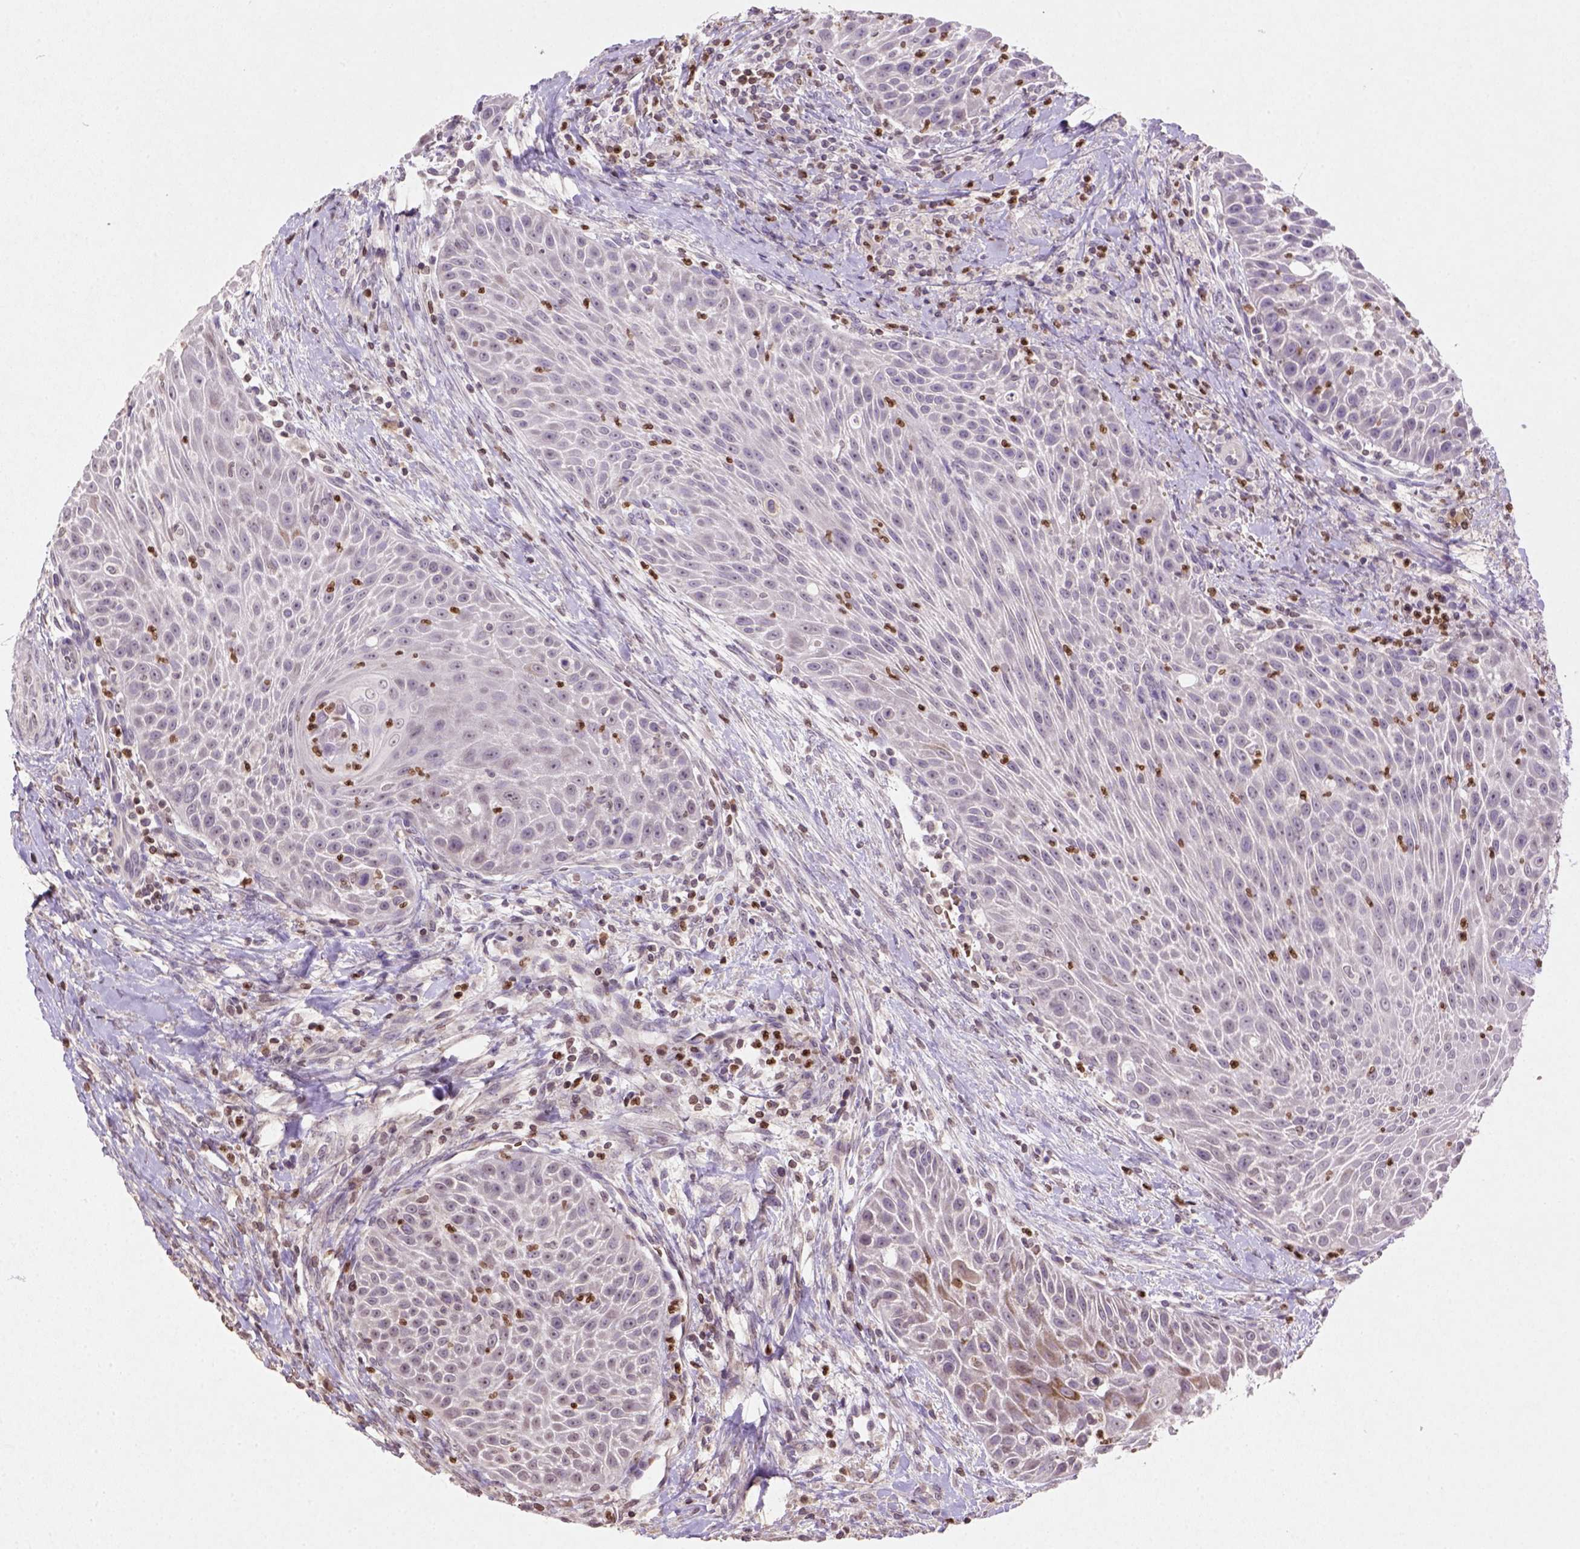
{"staining": {"intensity": "negative", "quantity": "none", "location": "none"}, "tissue": "head and neck cancer", "cell_type": "Tumor cells", "image_type": "cancer", "snomed": [{"axis": "morphology", "description": "Squamous cell carcinoma, NOS"}, {"axis": "topography", "description": "Head-Neck"}], "caption": "DAB immunohistochemical staining of human head and neck cancer (squamous cell carcinoma) reveals no significant expression in tumor cells.", "gene": "NUDT3", "patient": {"sex": "male", "age": 69}}